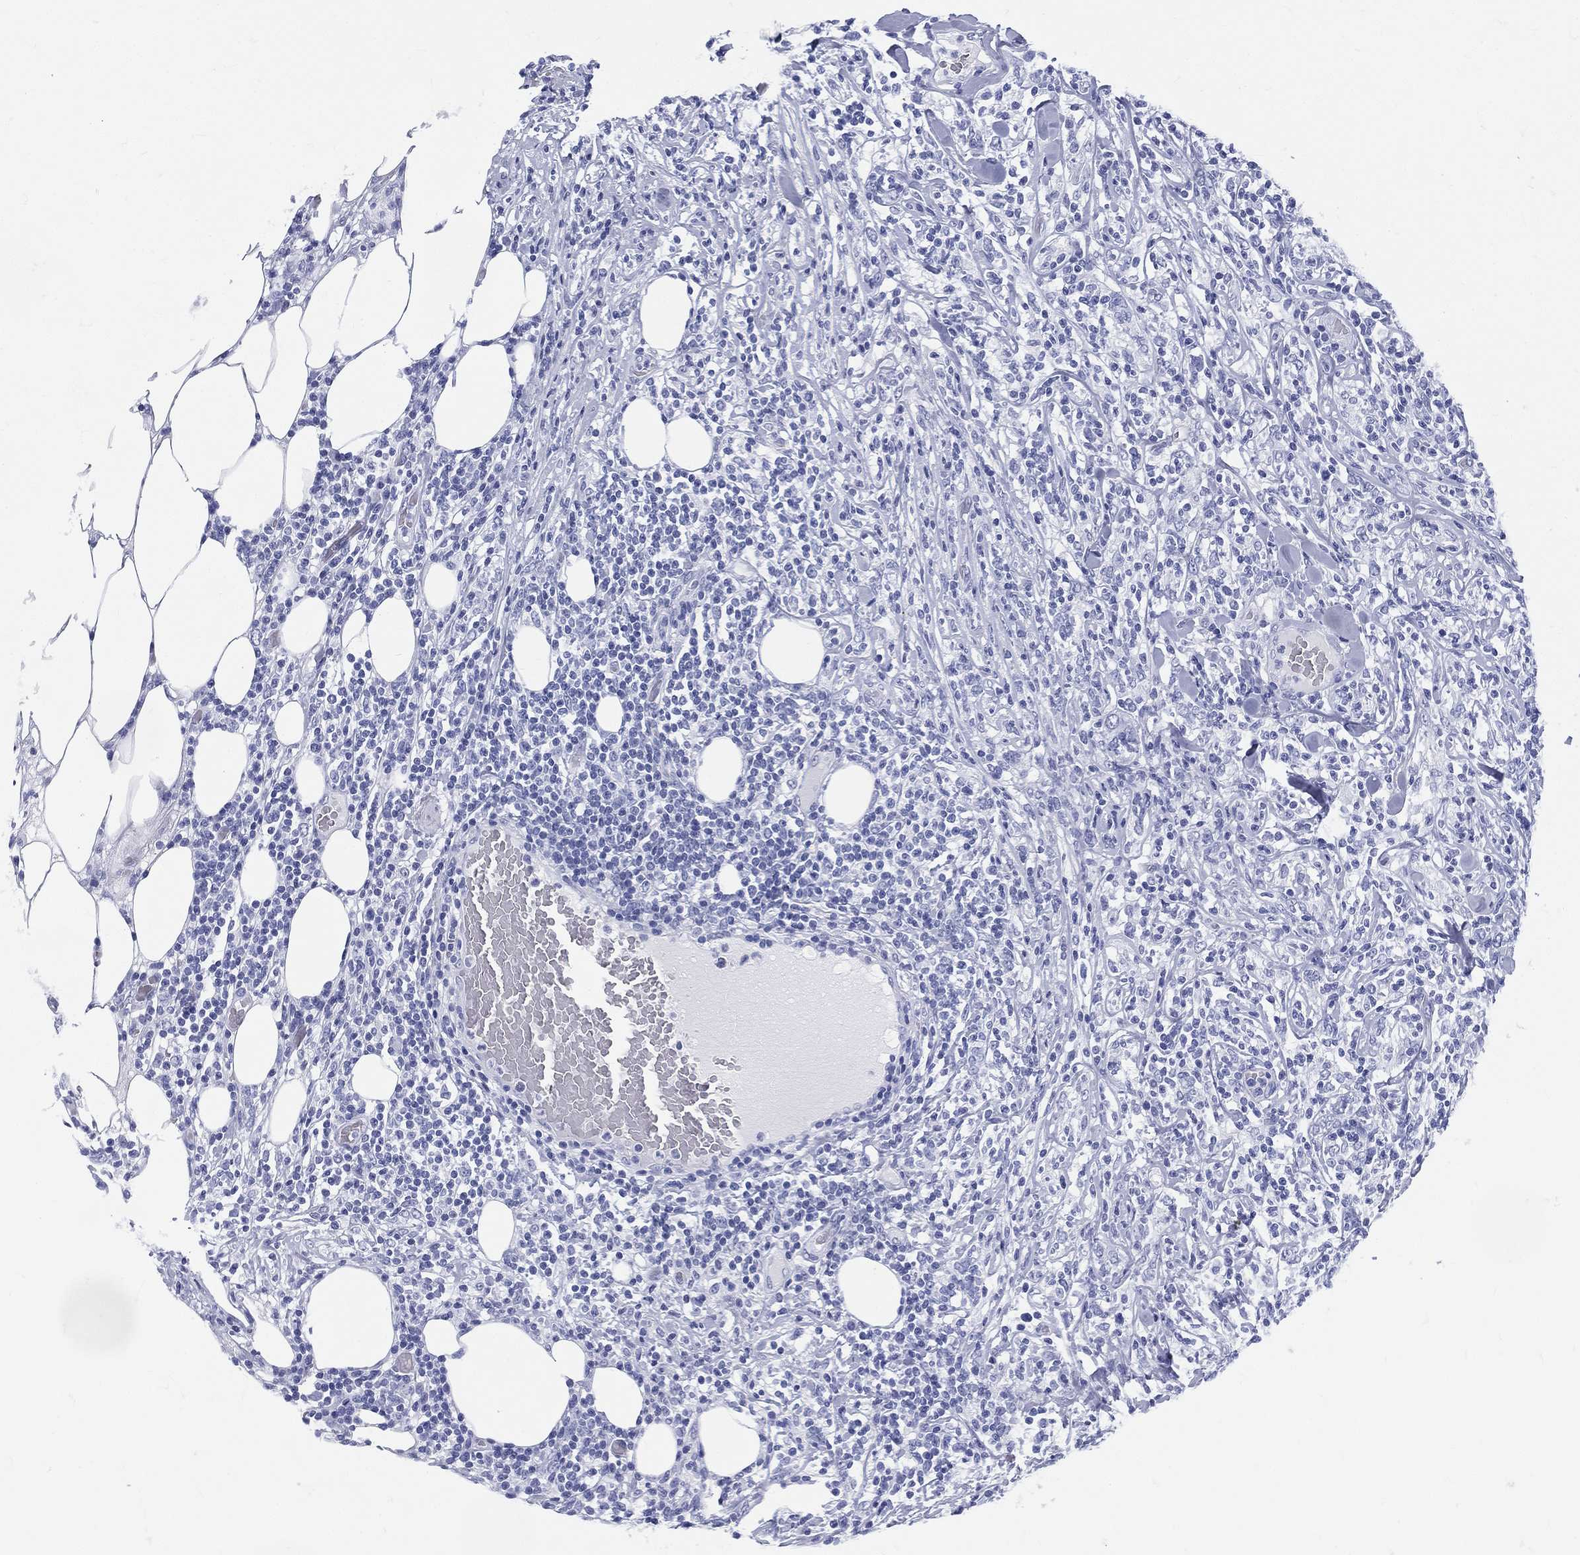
{"staining": {"intensity": "negative", "quantity": "none", "location": "none"}, "tissue": "lymphoma", "cell_type": "Tumor cells", "image_type": "cancer", "snomed": [{"axis": "morphology", "description": "Malignant lymphoma, non-Hodgkin's type, High grade"}, {"axis": "topography", "description": "Lymph node"}], "caption": "Micrograph shows no significant protein staining in tumor cells of high-grade malignant lymphoma, non-Hodgkin's type.", "gene": "ETNPPL", "patient": {"sex": "female", "age": 84}}